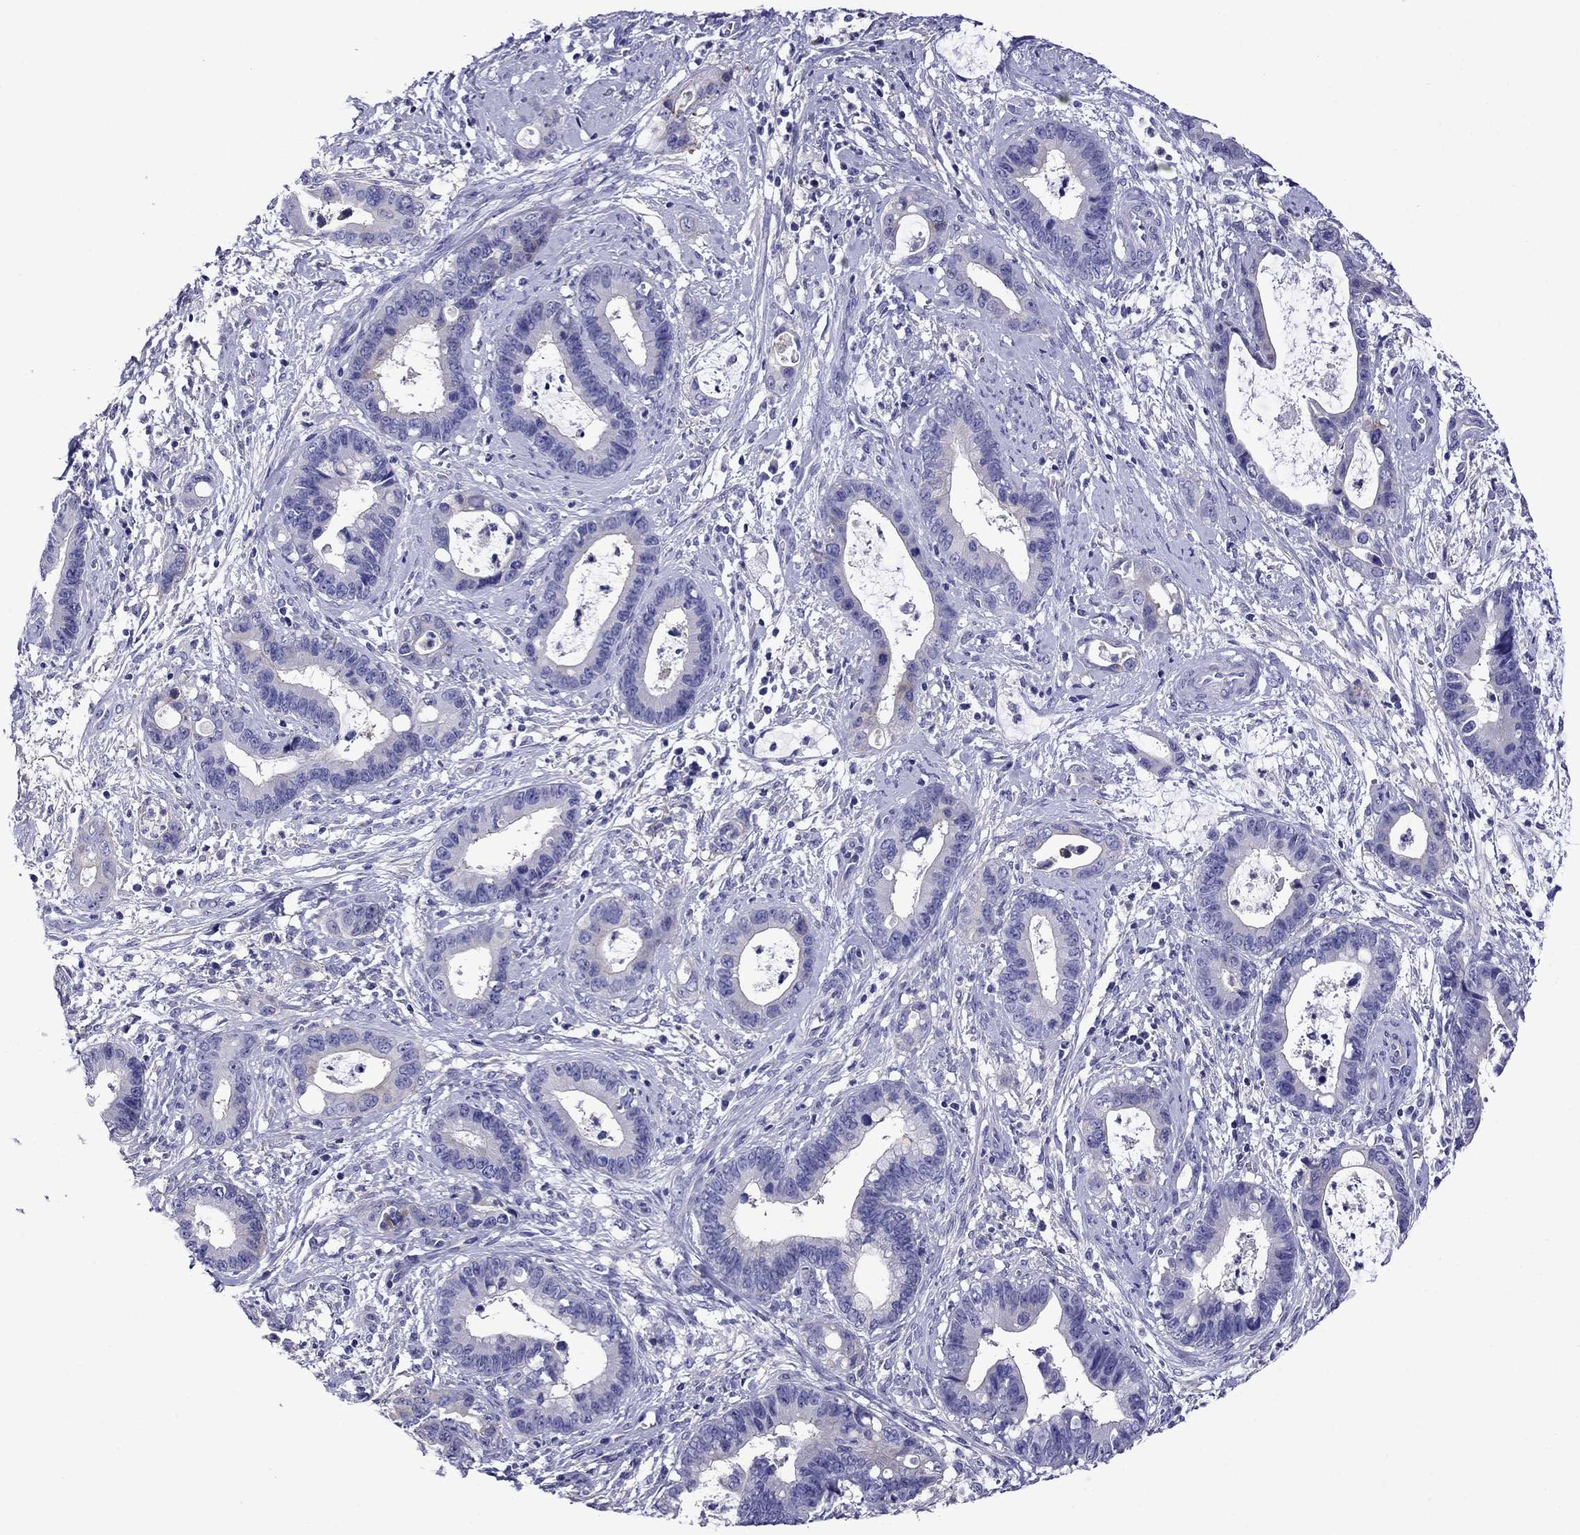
{"staining": {"intensity": "negative", "quantity": "none", "location": "none"}, "tissue": "cervical cancer", "cell_type": "Tumor cells", "image_type": "cancer", "snomed": [{"axis": "morphology", "description": "Adenocarcinoma, NOS"}, {"axis": "topography", "description": "Cervix"}], "caption": "A micrograph of human cervical cancer is negative for staining in tumor cells. The staining is performed using DAB (3,3'-diaminobenzidine) brown chromogen with nuclei counter-stained in using hematoxylin.", "gene": "SCG2", "patient": {"sex": "female", "age": 44}}